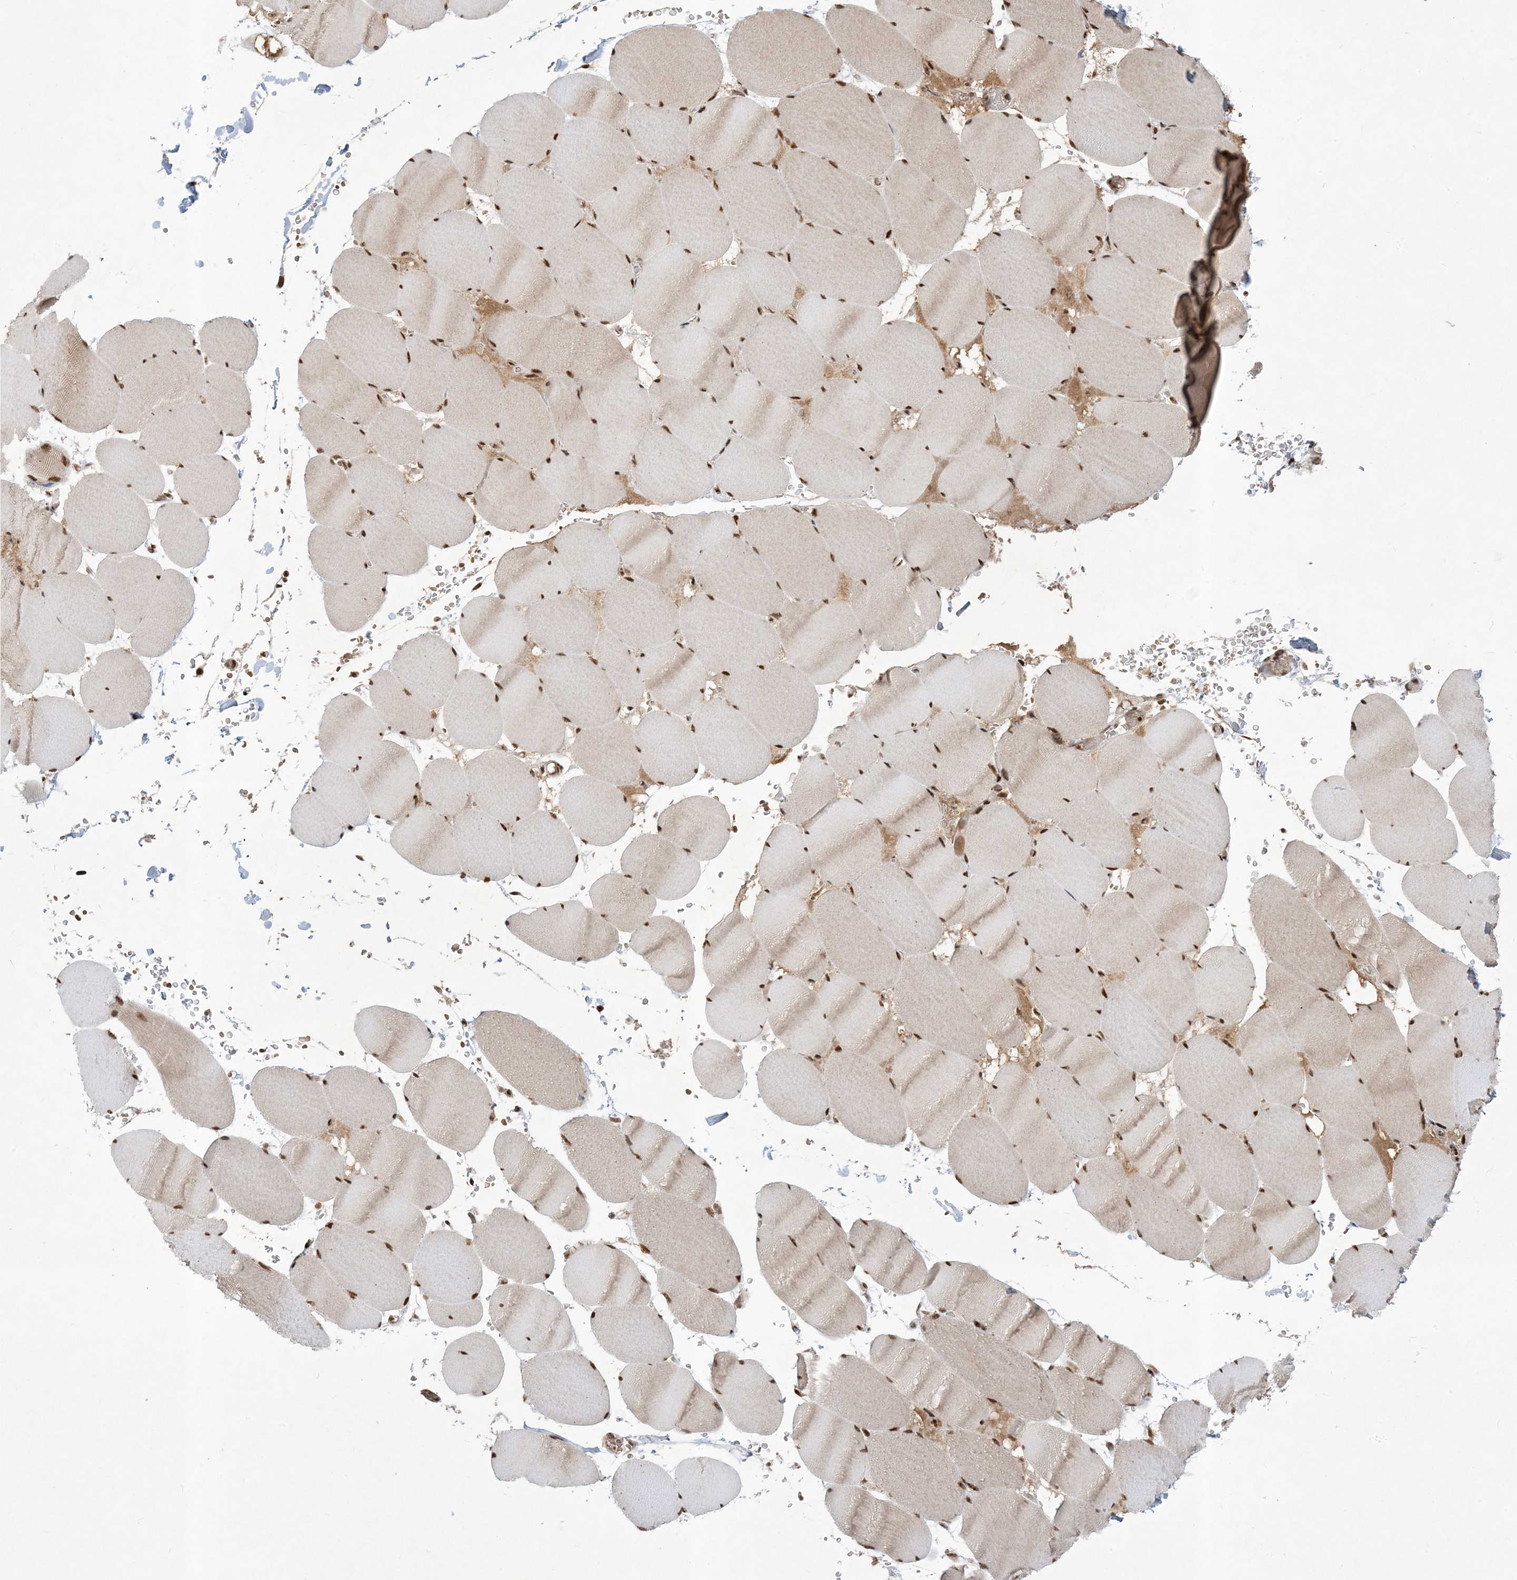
{"staining": {"intensity": "strong", "quantity": ">75%", "location": "nuclear"}, "tissue": "skeletal muscle", "cell_type": "Myocytes", "image_type": "normal", "snomed": [{"axis": "morphology", "description": "Normal tissue, NOS"}, {"axis": "topography", "description": "Skeletal muscle"}, {"axis": "topography", "description": "Head-Neck"}], "caption": "Skeletal muscle stained with DAB immunohistochemistry displays high levels of strong nuclear positivity in approximately >75% of myocytes.", "gene": "PPIL2", "patient": {"sex": "male", "age": 66}}